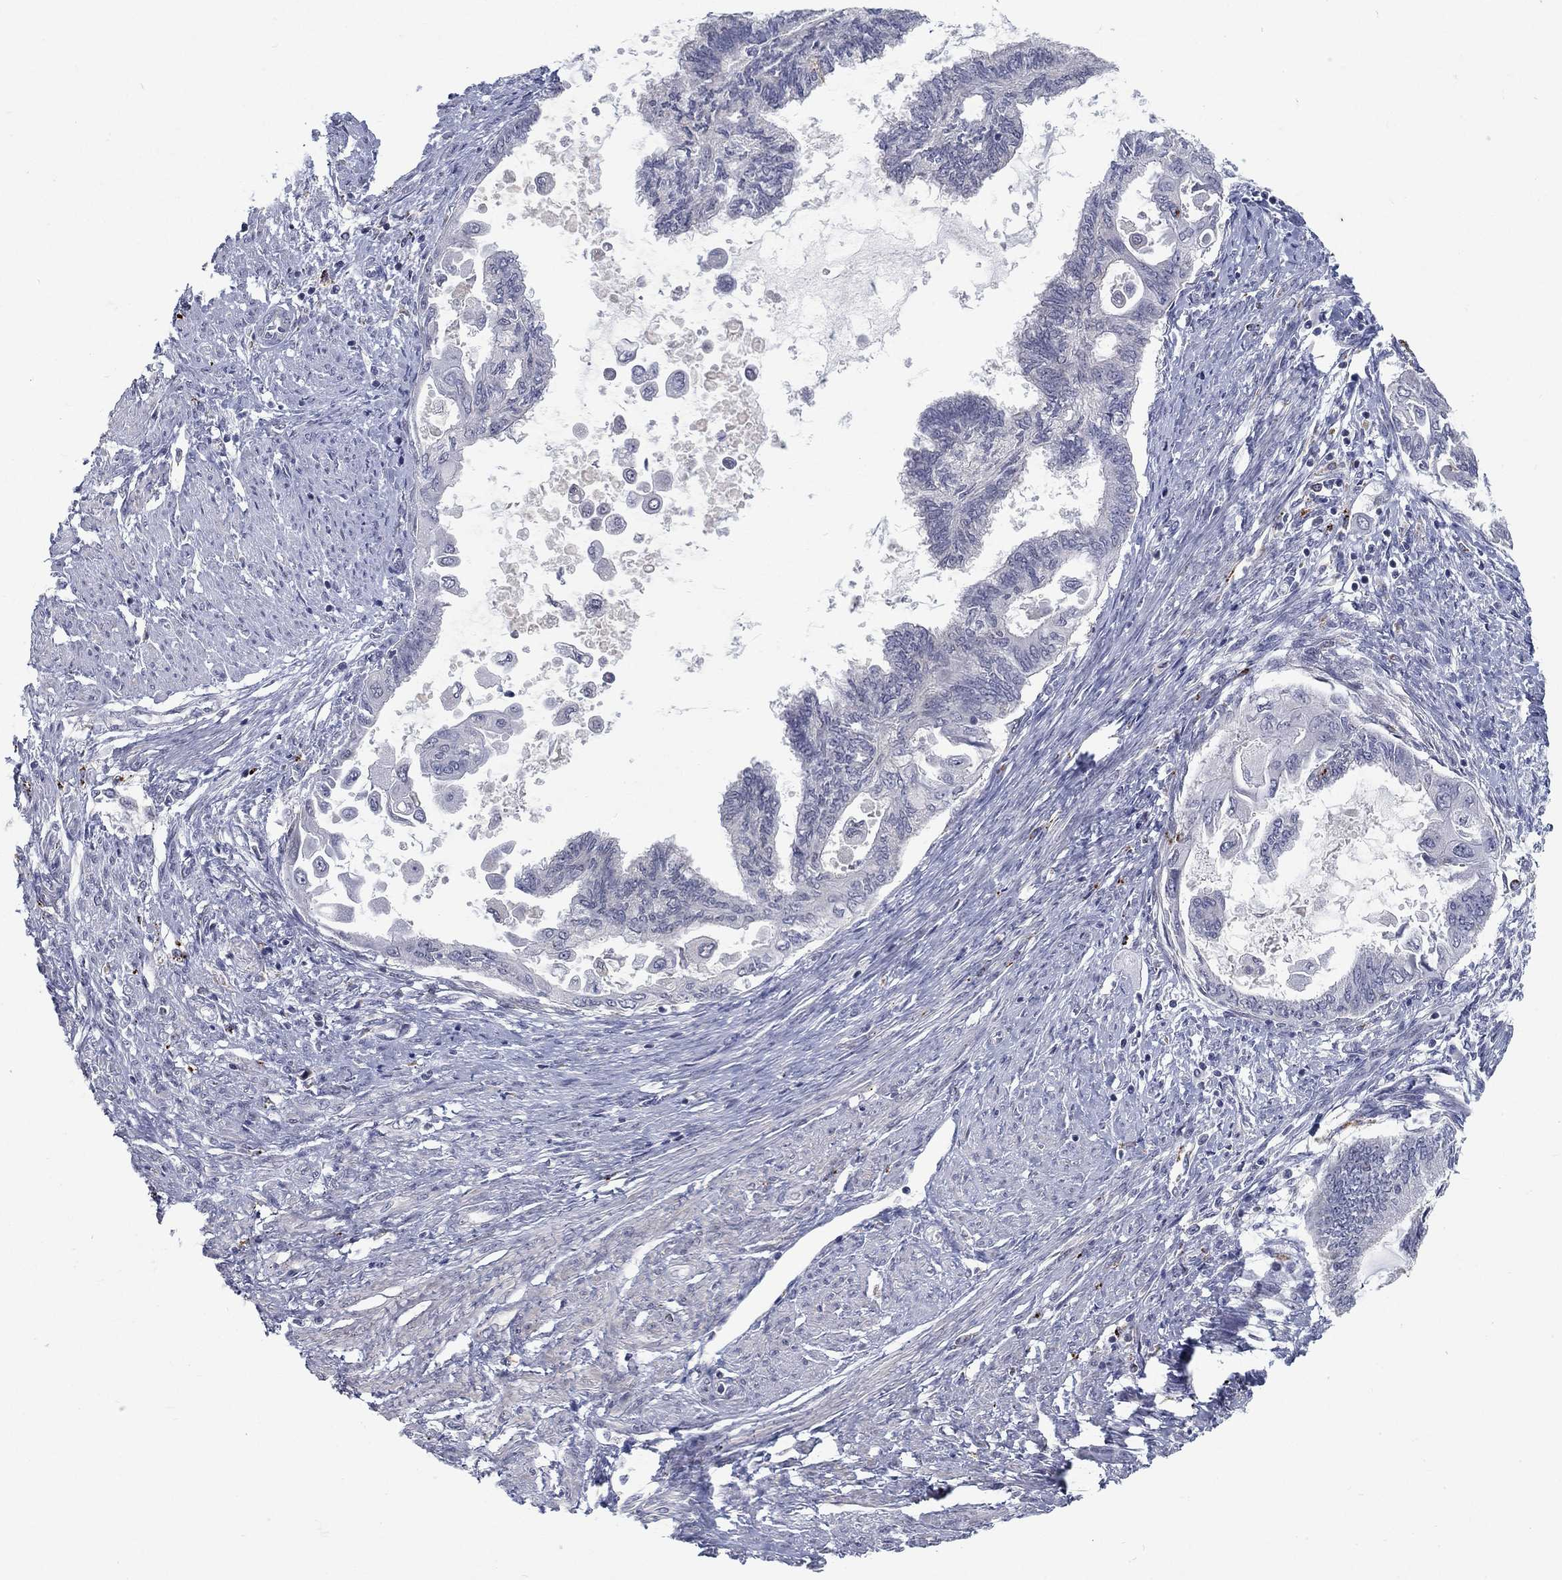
{"staining": {"intensity": "negative", "quantity": "none", "location": "none"}, "tissue": "endometrial cancer", "cell_type": "Tumor cells", "image_type": "cancer", "snomed": [{"axis": "morphology", "description": "Adenocarcinoma, NOS"}, {"axis": "topography", "description": "Endometrium"}], "caption": "IHC of human endometrial adenocarcinoma reveals no positivity in tumor cells.", "gene": "MTSS2", "patient": {"sex": "female", "age": 86}}